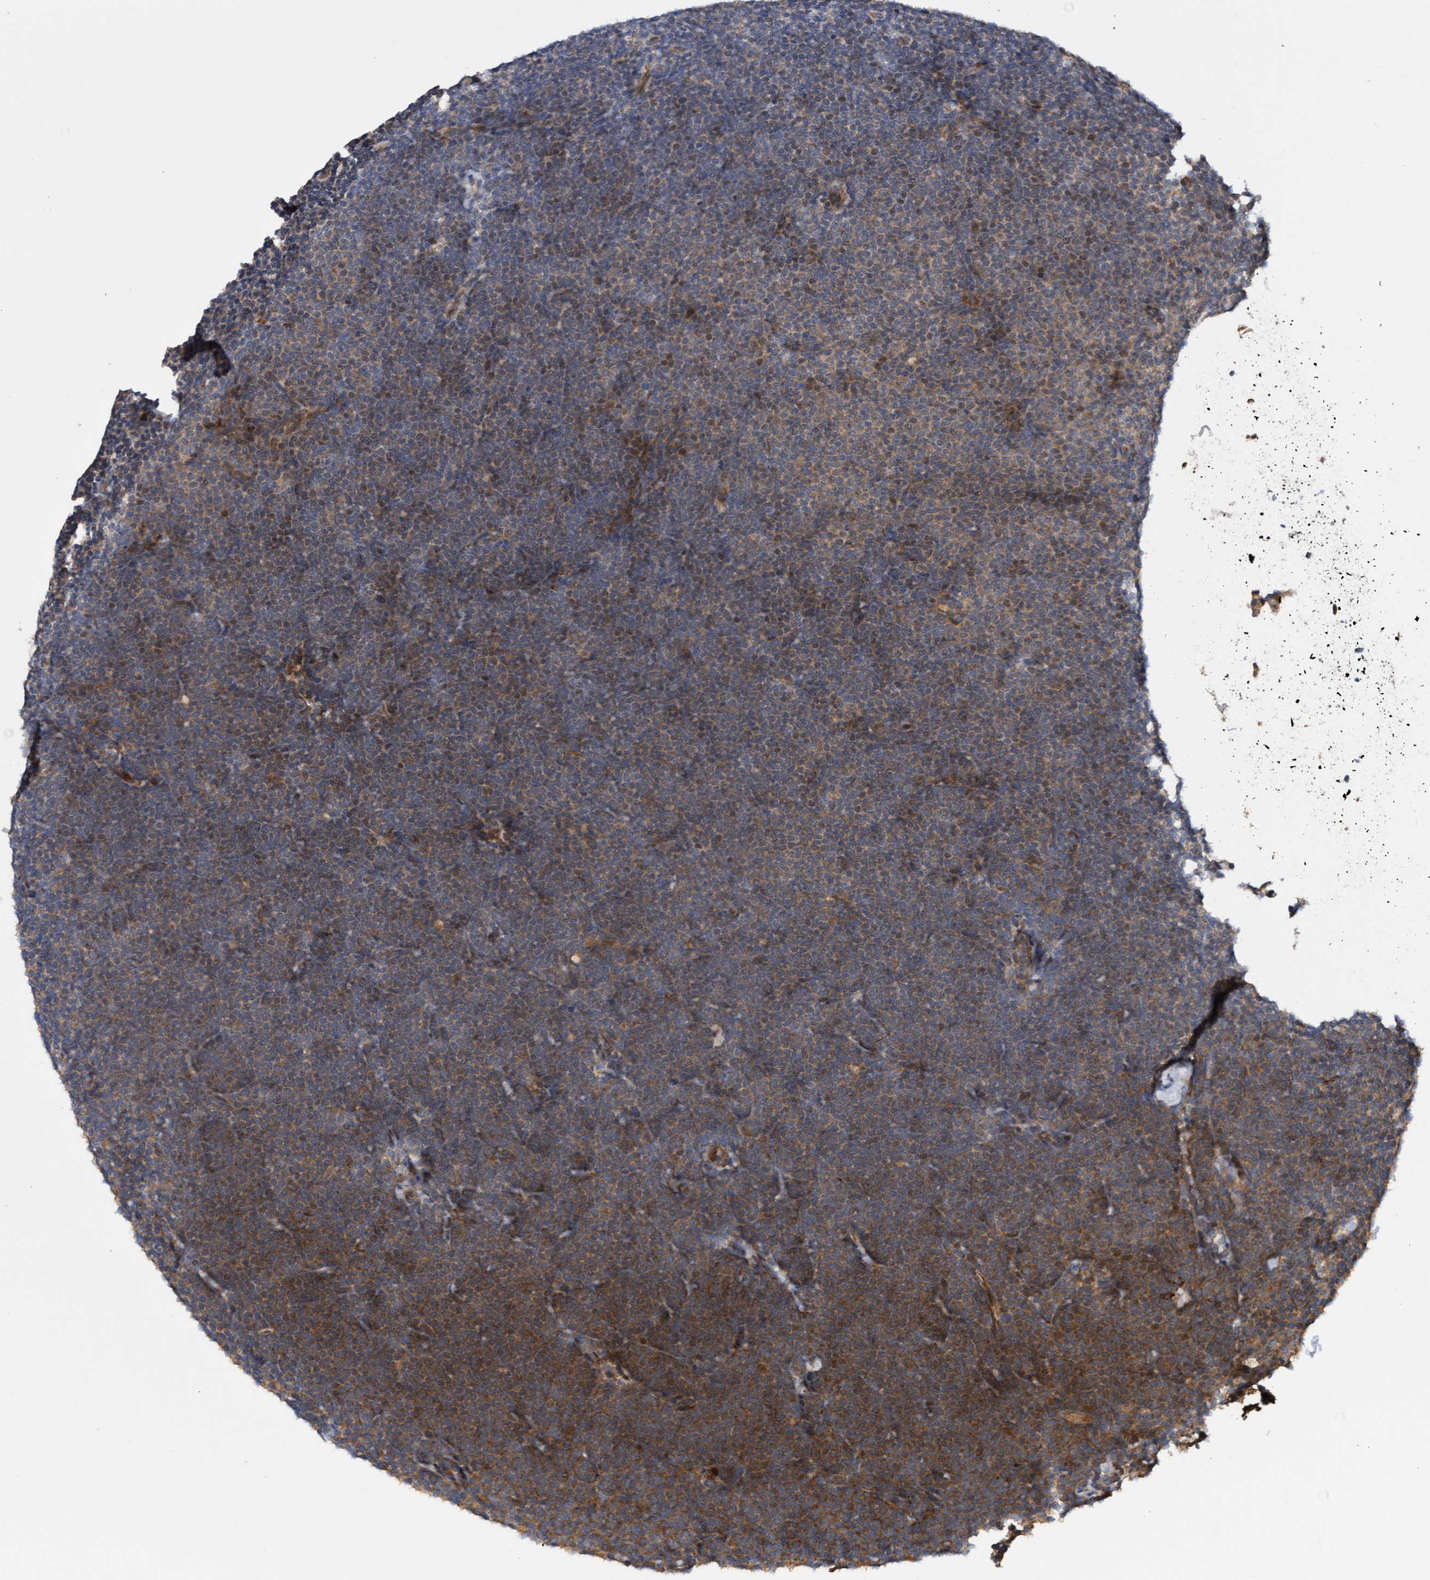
{"staining": {"intensity": "moderate", "quantity": ">75%", "location": "cytoplasmic/membranous"}, "tissue": "lymphoma", "cell_type": "Tumor cells", "image_type": "cancer", "snomed": [{"axis": "morphology", "description": "Malignant lymphoma, non-Hodgkin's type, Low grade"}, {"axis": "topography", "description": "Lymph node"}], "caption": "Tumor cells show medium levels of moderate cytoplasmic/membranous staining in about >75% of cells in human lymphoma.", "gene": "ELP5", "patient": {"sex": "female", "age": 53}}